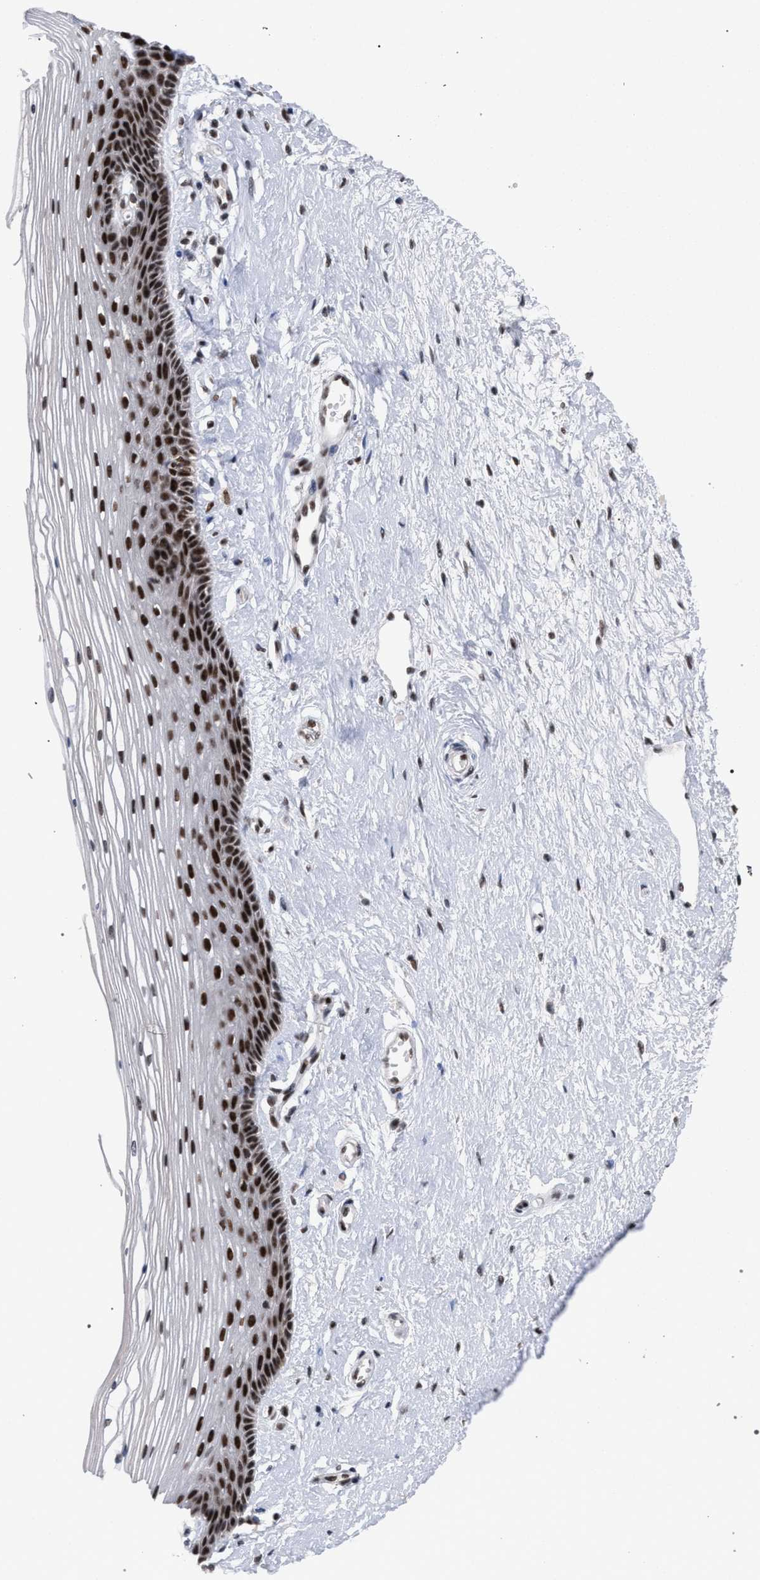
{"staining": {"intensity": "strong", "quantity": ">75%", "location": "nuclear"}, "tissue": "vagina", "cell_type": "Squamous epithelial cells", "image_type": "normal", "snomed": [{"axis": "morphology", "description": "Normal tissue, NOS"}, {"axis": "topography", "description": "Vagina"}], "caption": "A histopathology image showing strong nuclear staining in about >75% of squamous epithelial cells in unremarkable vagina, as visualized by brown immunohistochemical staining.", "gene": "SCAF4", "patient": {"sex": "female", "age": 46}}